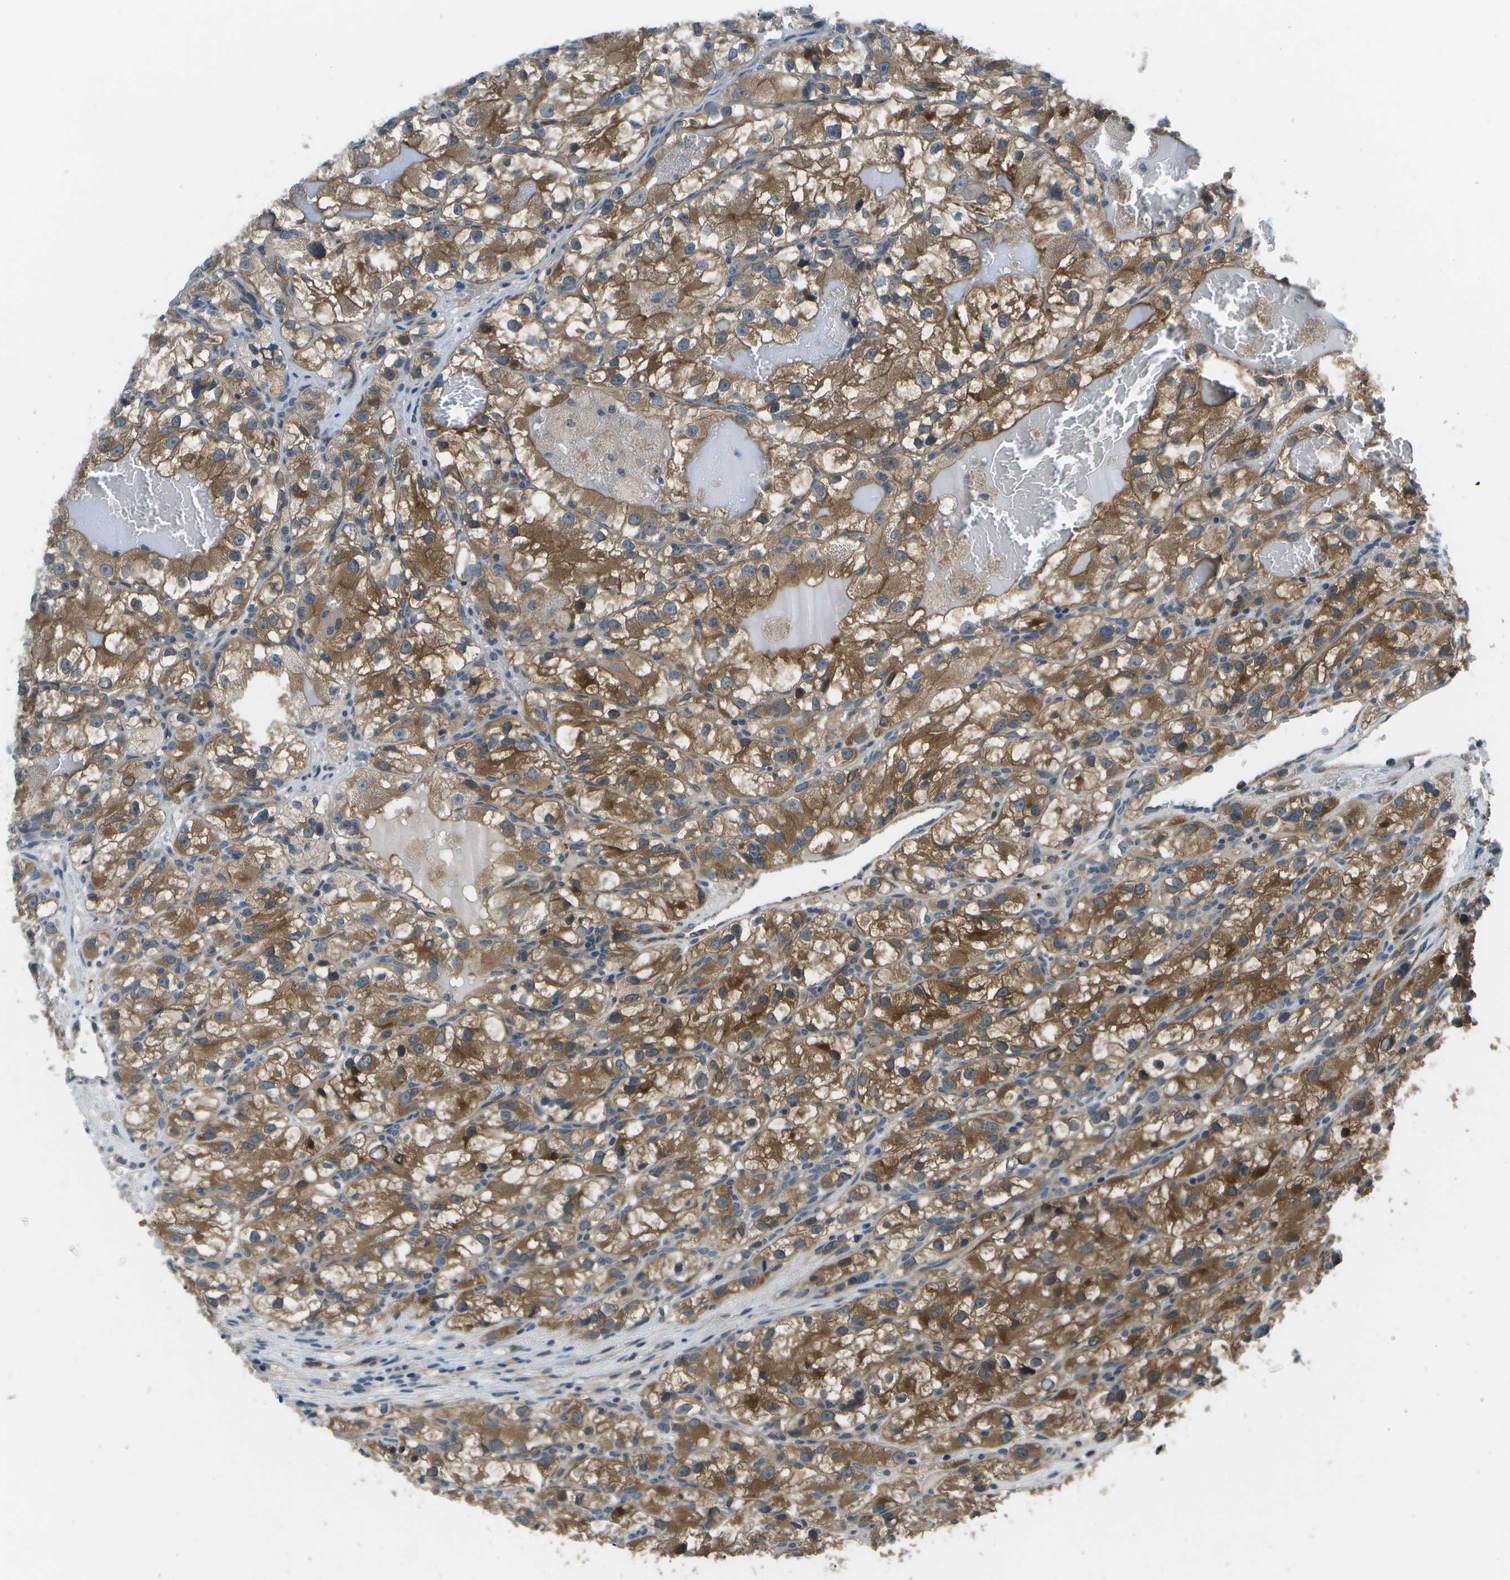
{"staining": {"intensity": "moderate", "quantity": ">75%", "location": "cytoplasmic/membranous"}, "tissue": "renal cancer", "cell_type": "Tumor cells", "image_type": "cancer", "snomed": [{"axis": "morphology", "description": "Adenocarcinoma, NOS"}, {"axis": "topography", "description": "Kidney"}], "caption": "Human adenocarcinoma (renal) stained with a brown dye demonstrates moderate cytoplasmic/membranous positive positivity in approximately >75% of tumor cells.", "gene": "ENPP5", "patient": {"sex": "female", "age": 57}}